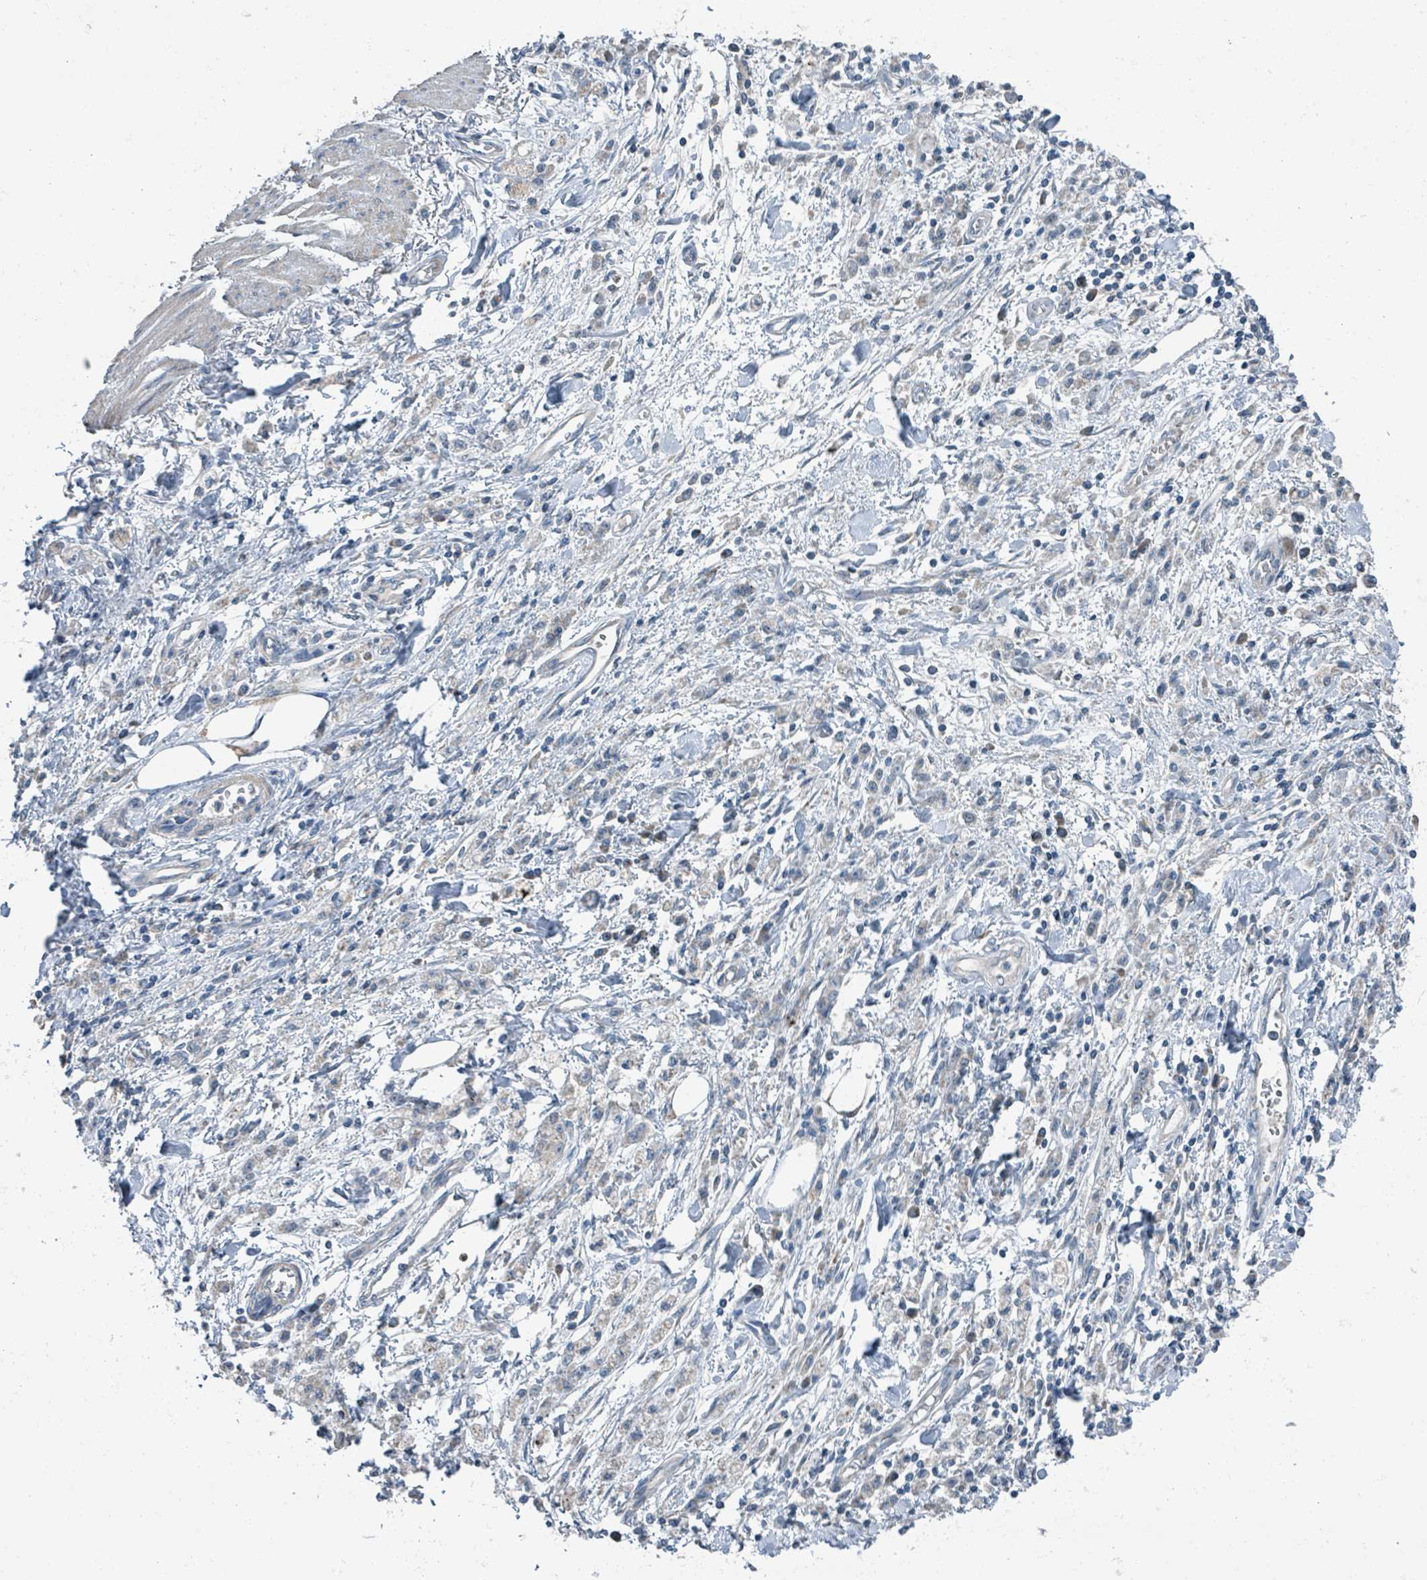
{"staining": {"intensity": "negative", "quantity": "none", "location": "none"}, "tissue": "stomach cancer", "cell_type": "Tumor cells", "image_type": "cancer", "snomed": [{"axis": "morphology", "description": "Adenocarcinoma, NOS"}, {"axis": "topography", "description": "Stomach"}], "caption": "DAB (3,3'-diaminobenzidine) immunohistochemical staining of stomach cancer (adenocarcinoma) demonstrates no significant staining in tumor cells.", "gene": "ACBD4", "patient": {"sex": "male", "age": 77}}